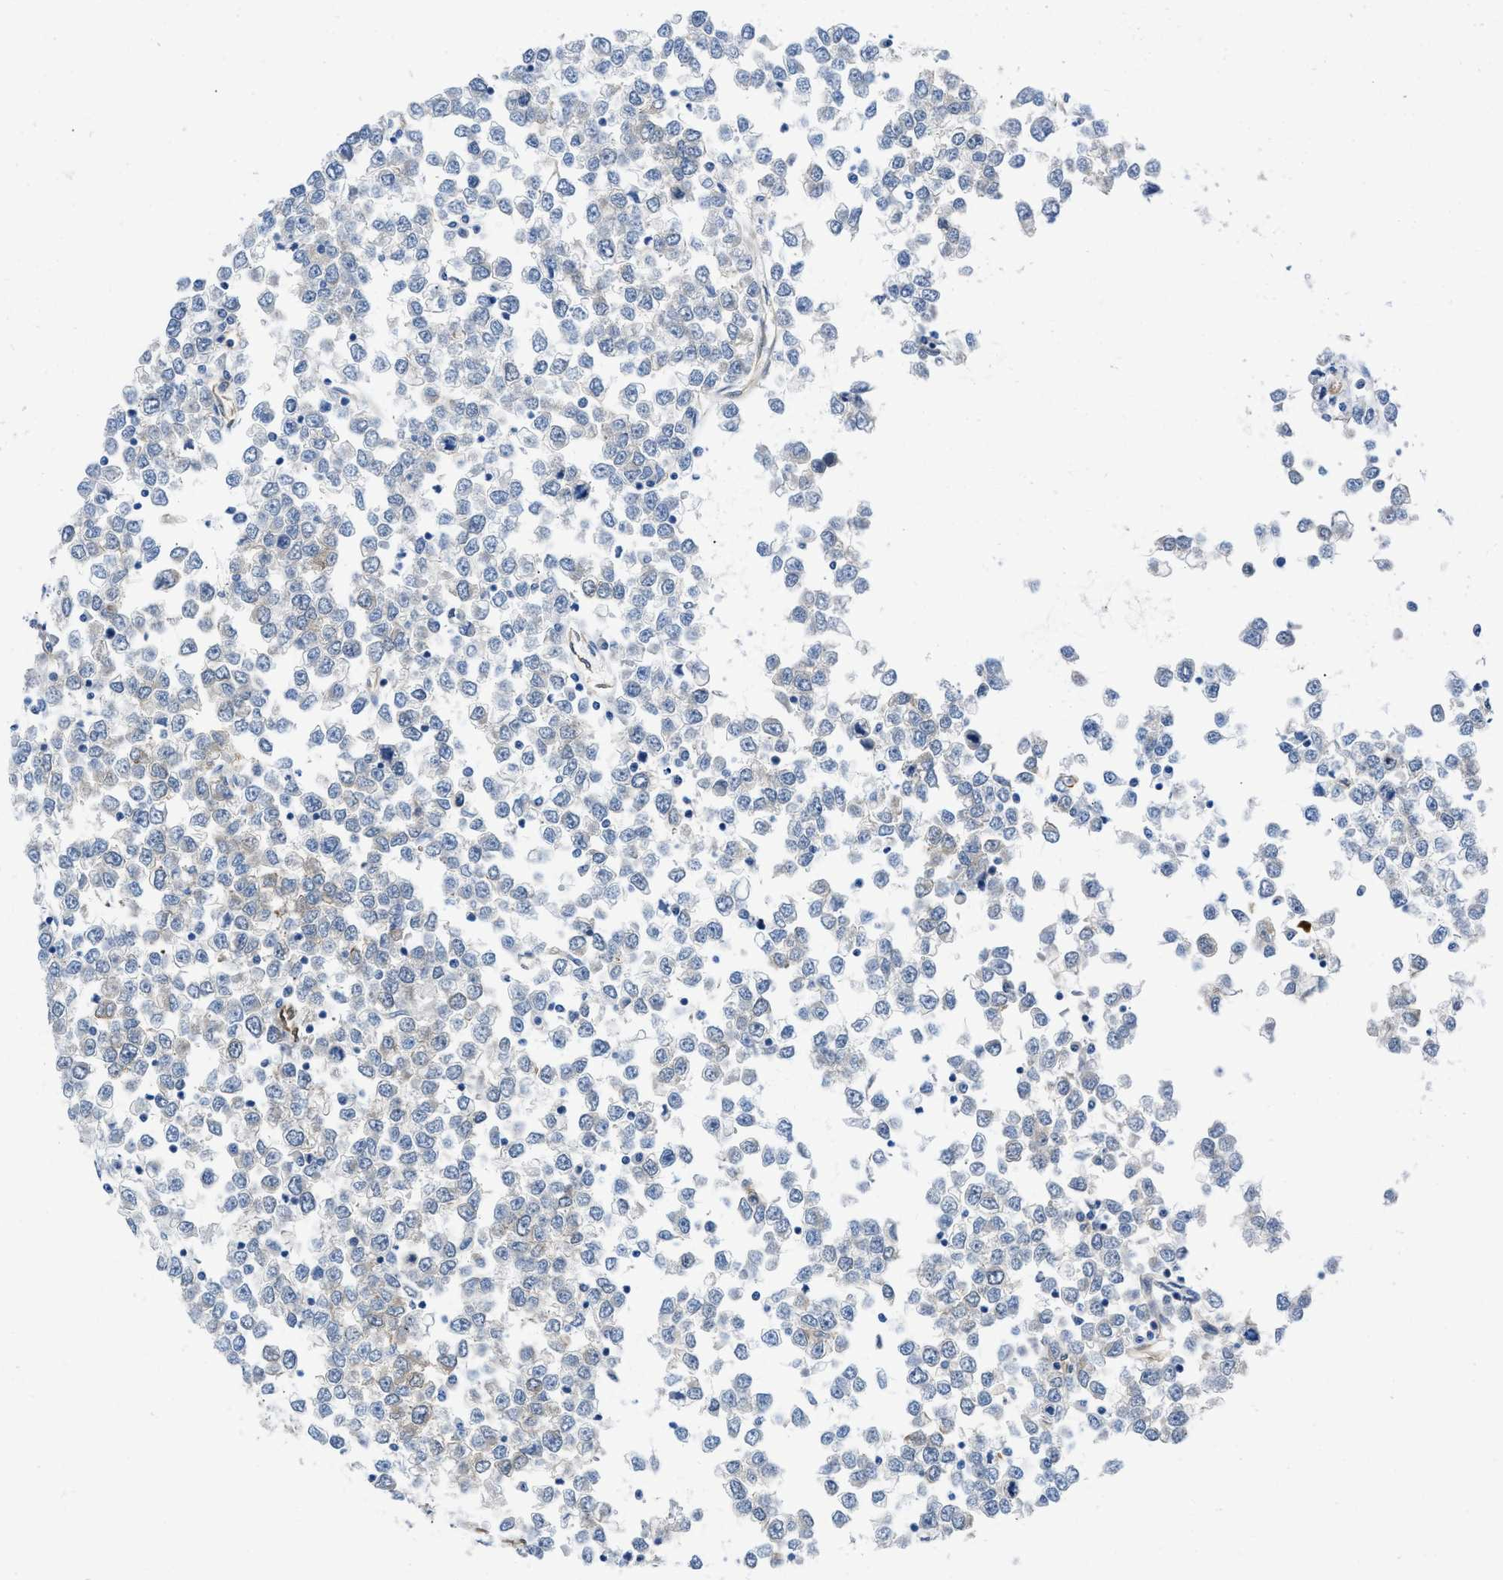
{"staining": {"intensity": "negative", "quantity": "none", "location": "none"}, "tissue": "testis cancer", "cell_type": "Tumor cells", "image_type": "cancer", "snomed": [{"axis": "morphology", "description": "Seminoma, NOS"}, {"axis": "topography", "description": "Testis"}], "caption": "An IHC image of testis cancer (seminoma) is shown. There is no staining in tumor cells of testis cancer (seminoma).", "gene": "PDLIM5", "patient": {"sex": "male", "age": 65}}